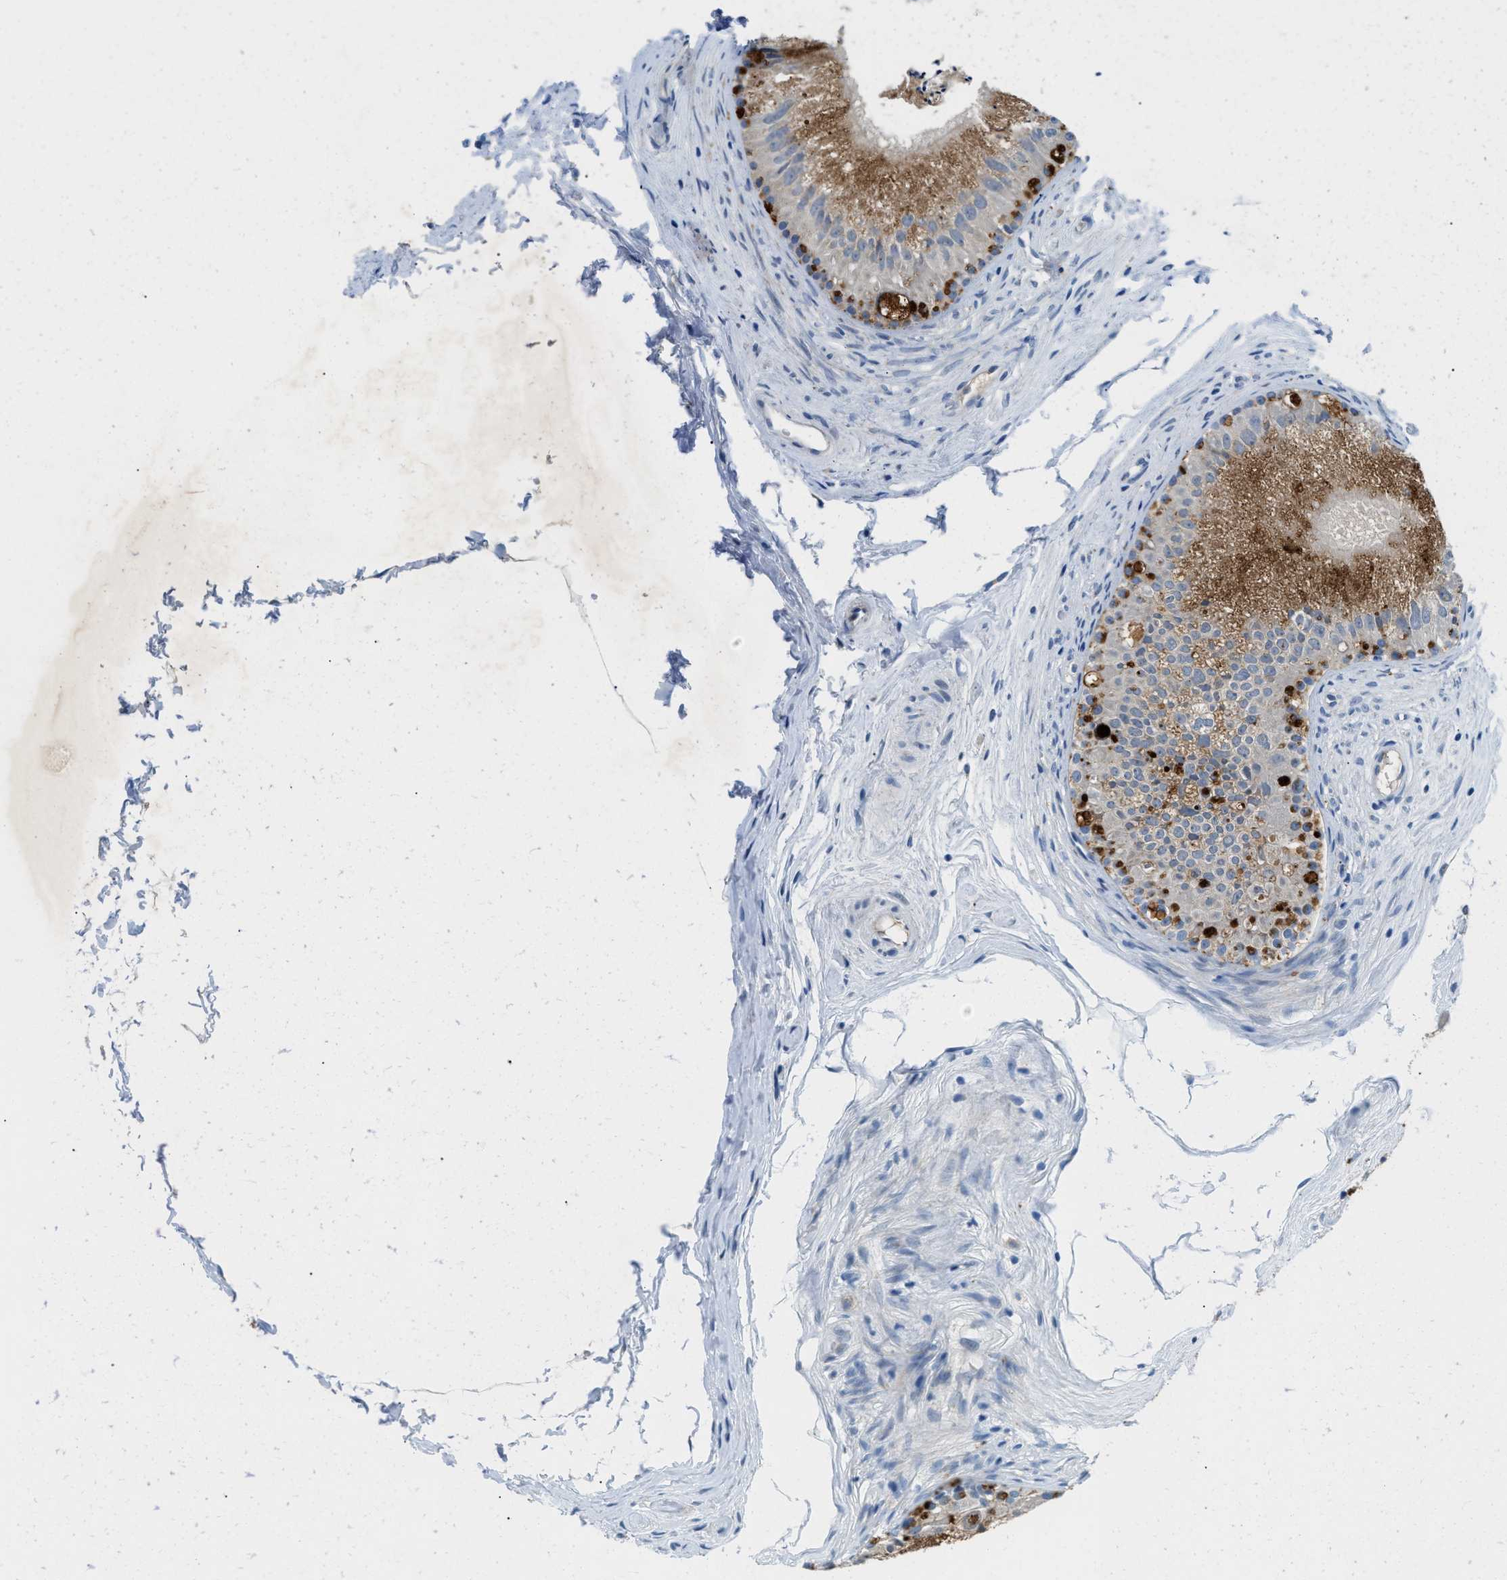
{"staining": {"intensity": "moderate", "quantity": ">75%", "location": "cytoplasmic/membranous"}, "tissue": "epididymis", "cell_type": "Glandular cells", "image_type": "normal", "snomed": [{"axis": "morphology", "description": "Normal tissue, NOS"}, {"axis": "topography", "description": "Epididymis"}], "caption": "Epididymis stained for a protein demonstrates moderate cytoplasmic/membranous positivity in glandular cells.", "gene": "TSPAN3", "patient": {"sex": "male", "age": 56}}